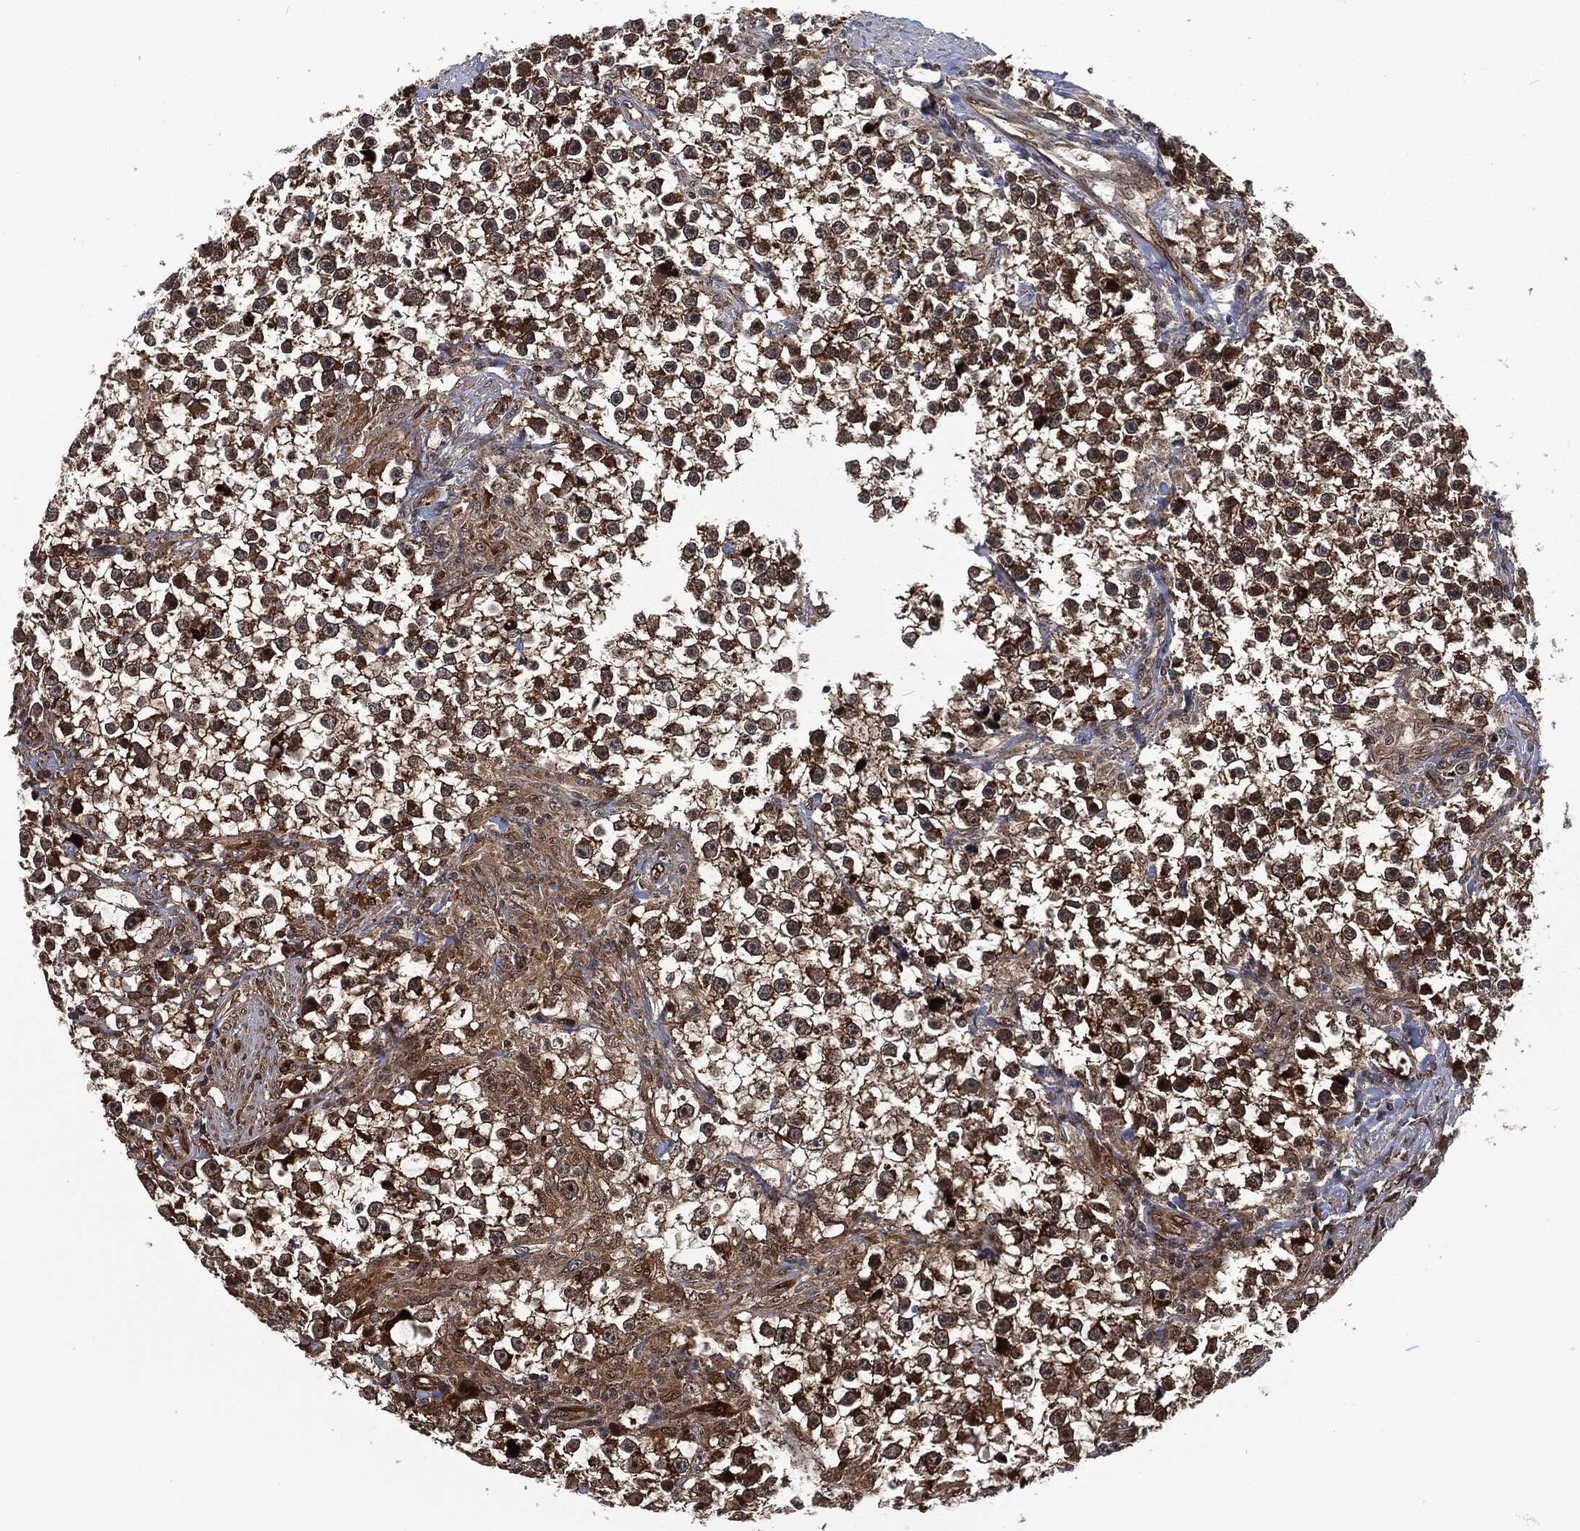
{"staining": {"intensity": "moderate", "quantity": "25%-75%", "location": "cytoplasmic/membranous"}, "tissue": "testis cancer", "cell_type": "Tumor cells", "image_type": "cancer", "snomed": [{"axis": "morphology", "description": "Seminoma, NOS"}, {"axis": "topography", "description": "Testis"}], "caption": "Immunohistochemistry (IHC) image of neoplastic tissue: seminoma (testis) stained using IHC reveals medium levels of moderate protein expression localized specifically in the cytoplasmic/membranous of tumor cells, appearing as a cytoplasmic/membranous brown color.", "gene": "CMPK2", "patient": {"sex": "male", "age": 59}}